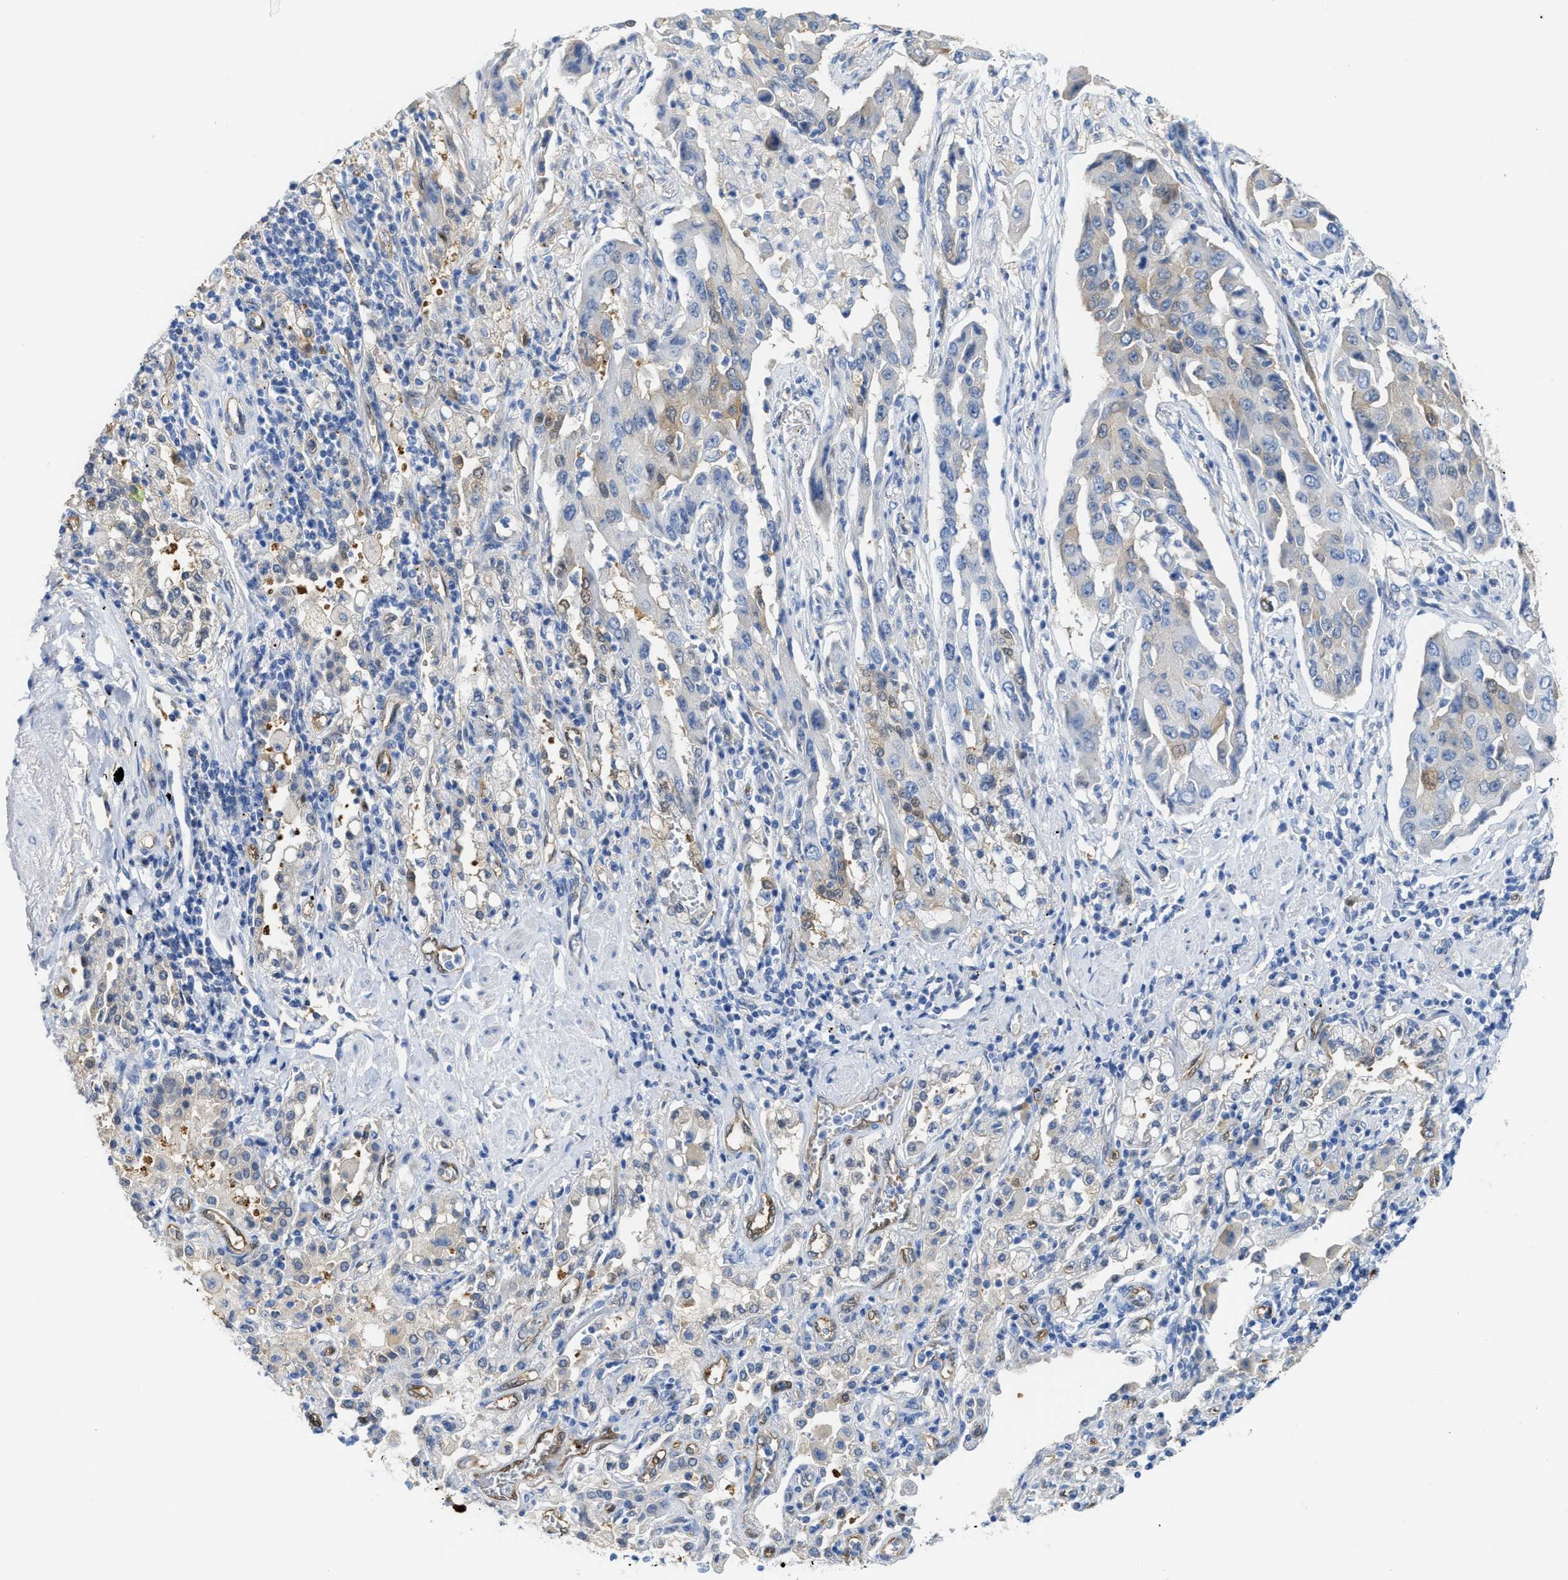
{"staining": {"intensity": "weak", "quantity": "25%-75%", "location": "cytoplasmic/membranous"}, "tissue": "lung cancer", "cell_type": "Tumor cells", "image_type": "cancer", "snomed": [{"axis": "morphology", "description": "Adenocarcinoma, NOS"}, {"axis": "topography", "description": "Lung"}], "caption": "Approximately 25%-75% of tumor cells in human lung cancer reveal weak cytoplasmic/membranous protein expression as visualized by brown immunohistochemical staining.", "gene": "ASS1", "patient": {"sex": "female", "age": 65}}